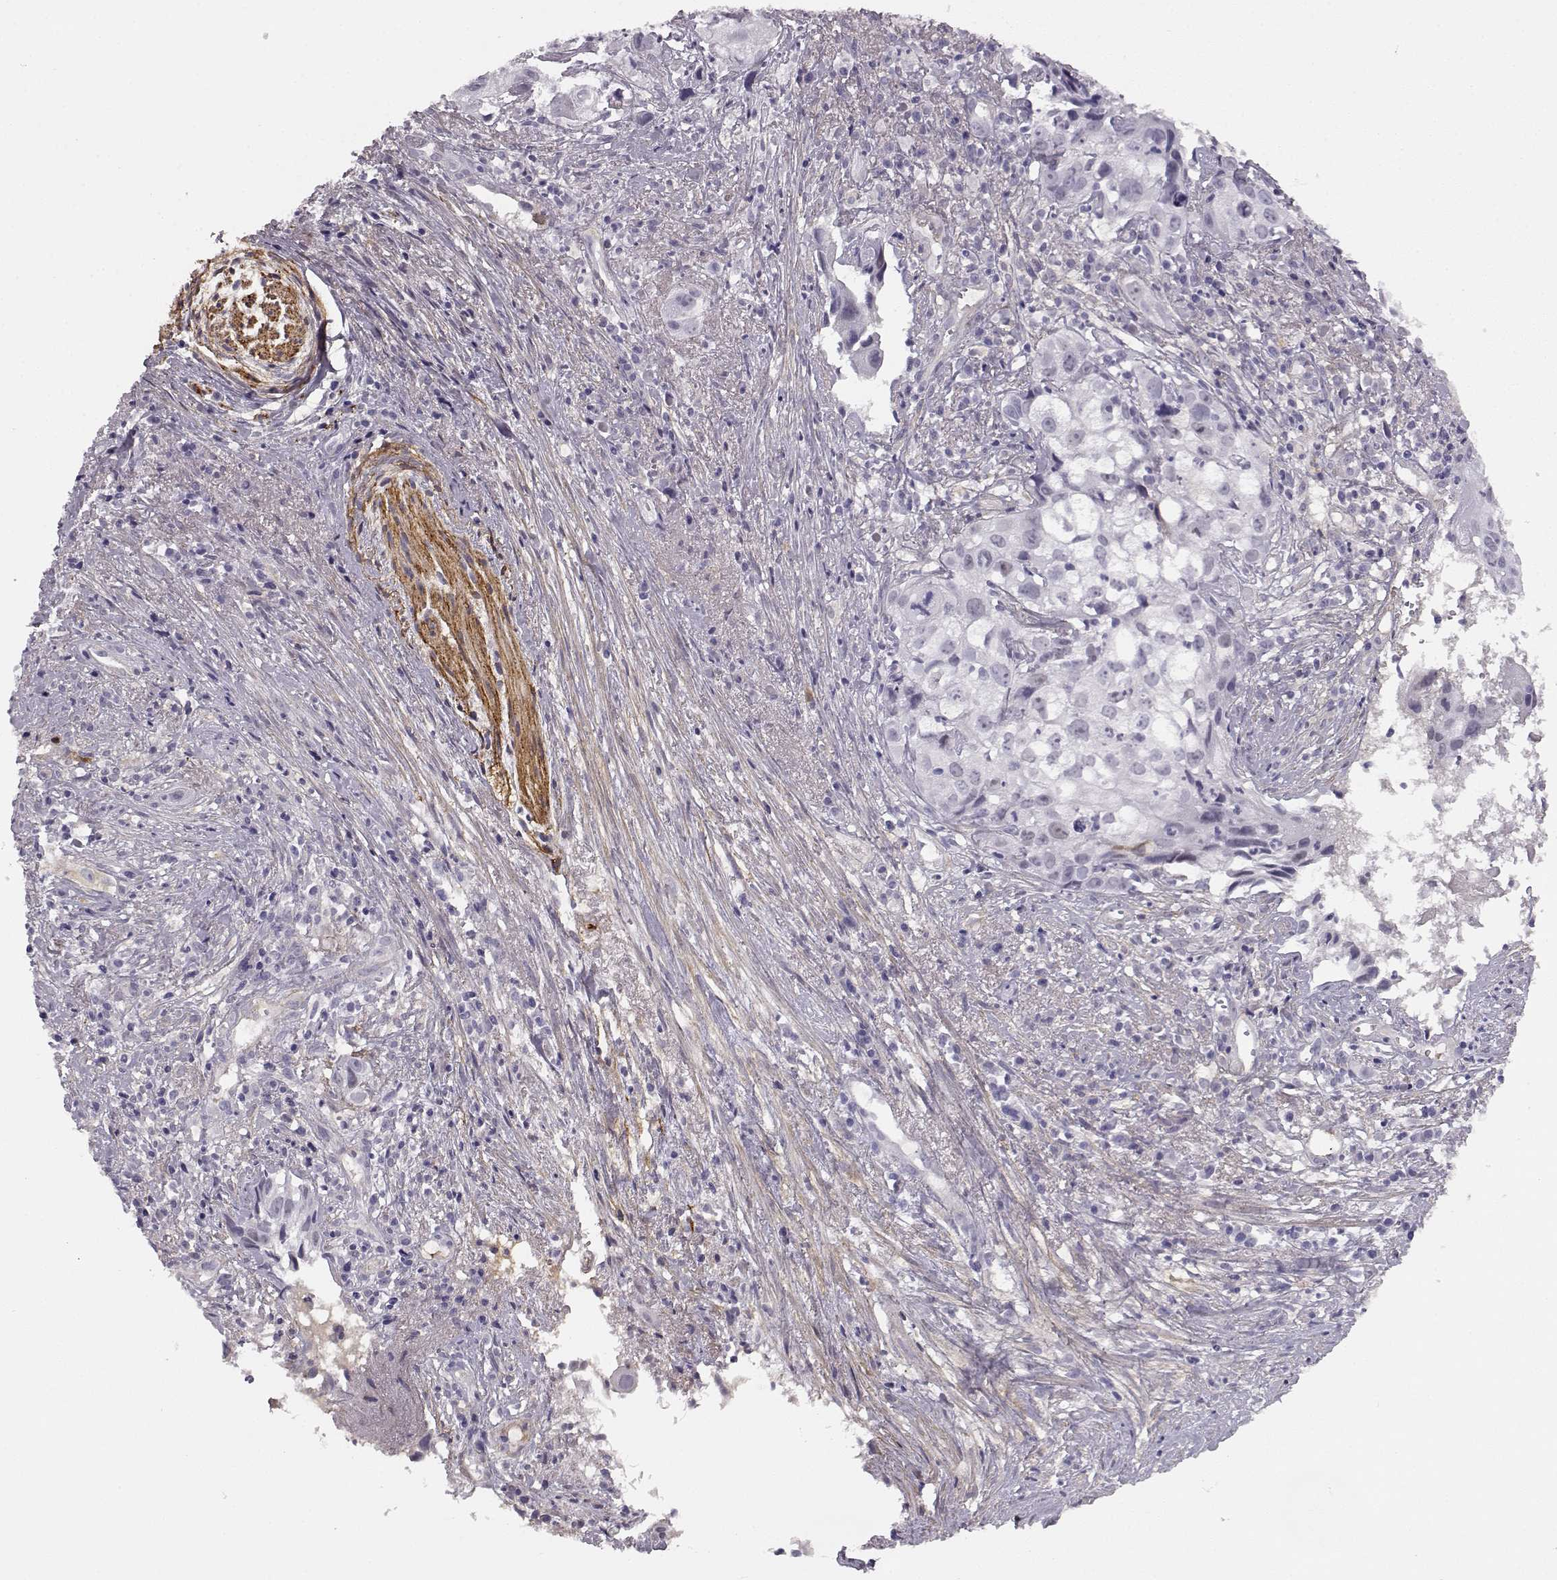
{"staining": {"intensity": "negative", "quantity": "none", "location": "none"}, "tissue": "cervical cancer", "cell_type": "Tumor cells", "image_type": "cancer", "snomed": [{"axis": "morphology", "description": "Squamous cell carcinoma, NOS"}, {"axis": "topography", "description": "Cervix"}], "caption": "Micrograph shows no protein expression in tumor cells of cervical squamous cell carcinoma tissue. The staining is performed using DAB (3,3'-diaminobenzidine) brown chromogen with nuclei counter-stained in using hematoxylin.", "gene": "TRIM69", "patient": {"sex": "female", "age": 53}}